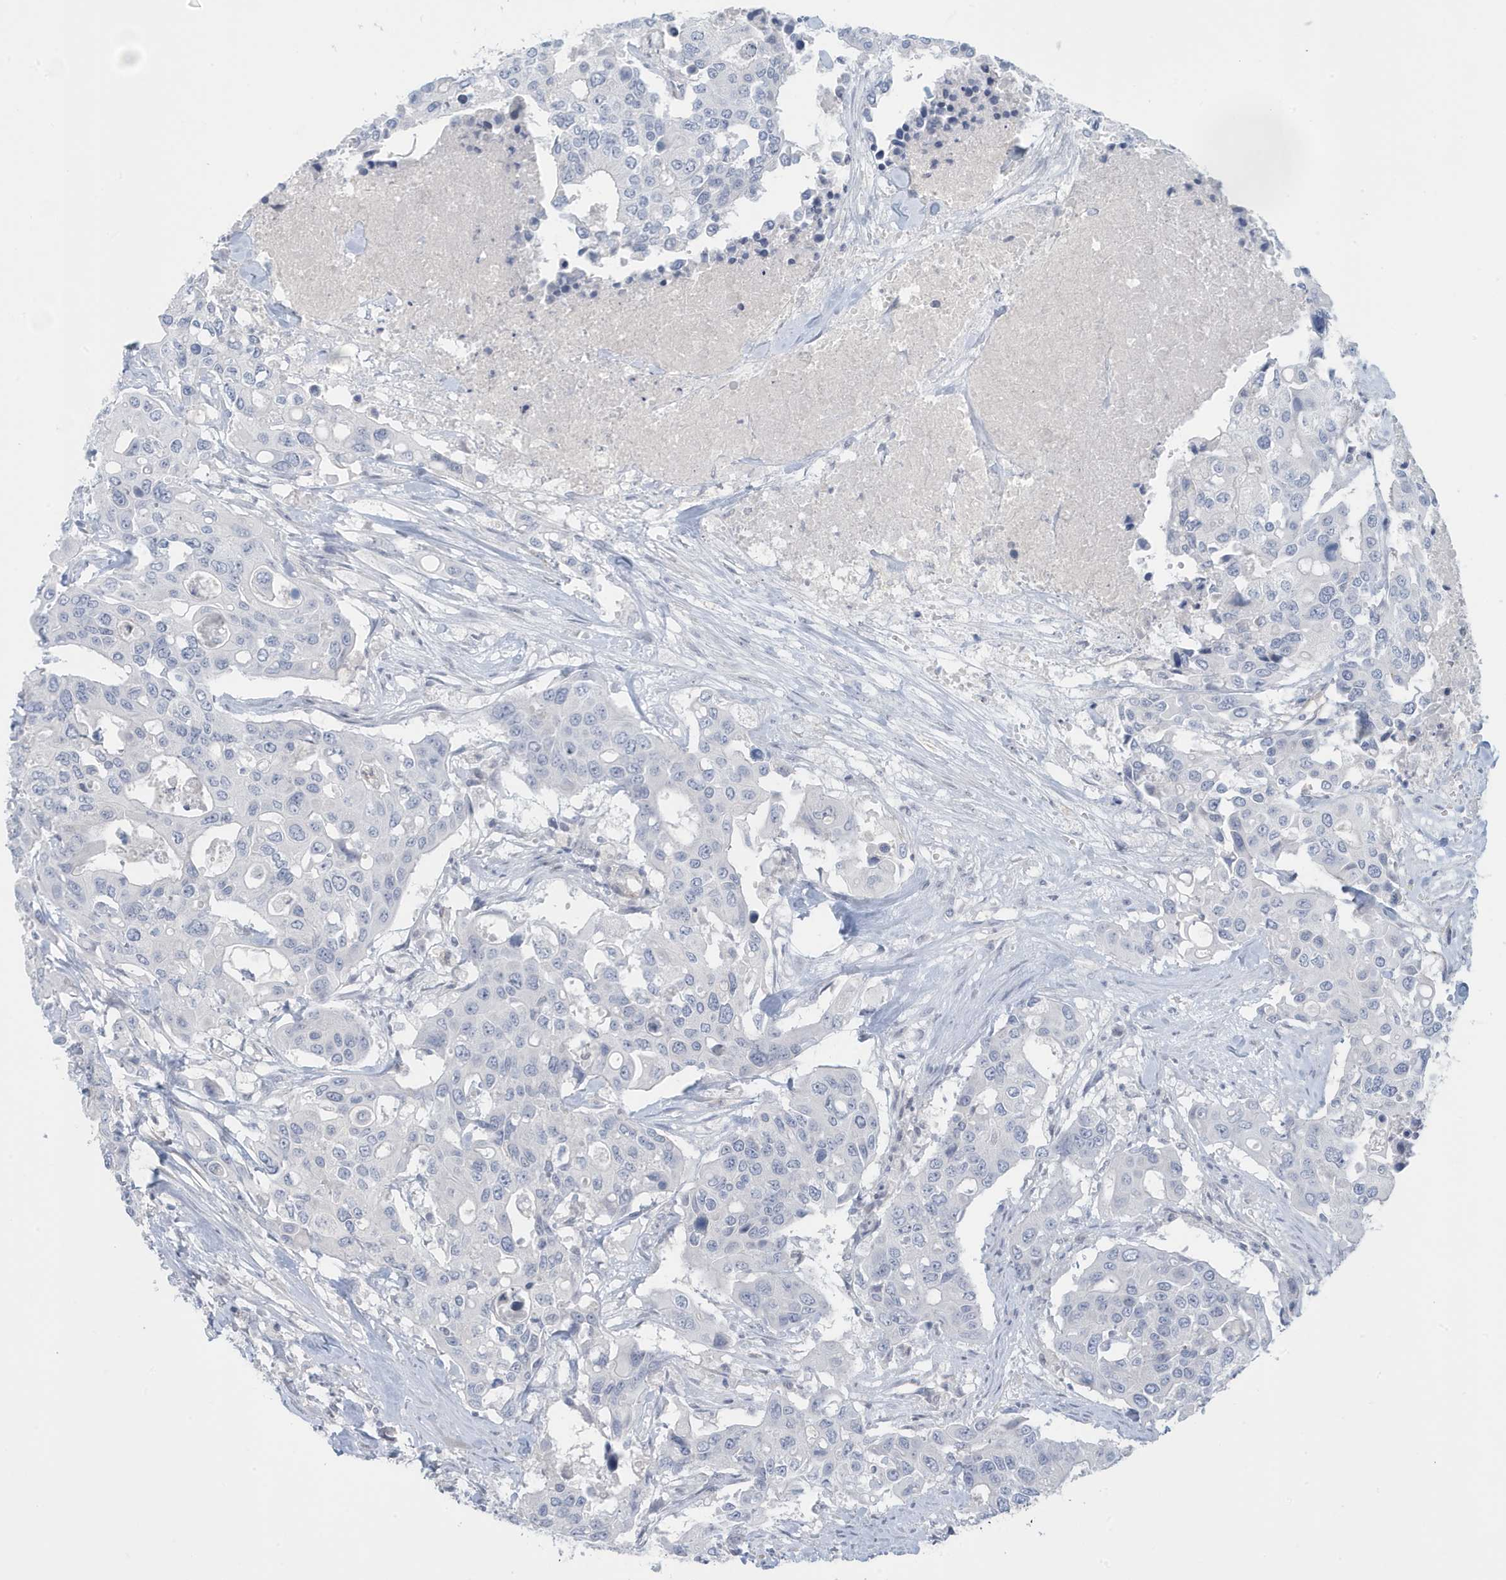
{"staining": {"intensity": "negative", "quantity": "none", "location": "none"}, "tissue": "colorectal cancer", "cell_type": "Tumor cells", "image_type": "cancer", "snomed": [{"axis": "morphology", "description": "Adenocarcinoma, NOS"}, {"axis": "topography", "description": "Colon"}], "caption": "This is a image of immunohistochemistry (IHC) staining of colorectal cancer (adenocarcinoma), which shows no staining in tumor cells.", "gene": "PERM1", "patient": {"sex": "male", "age": 77}}